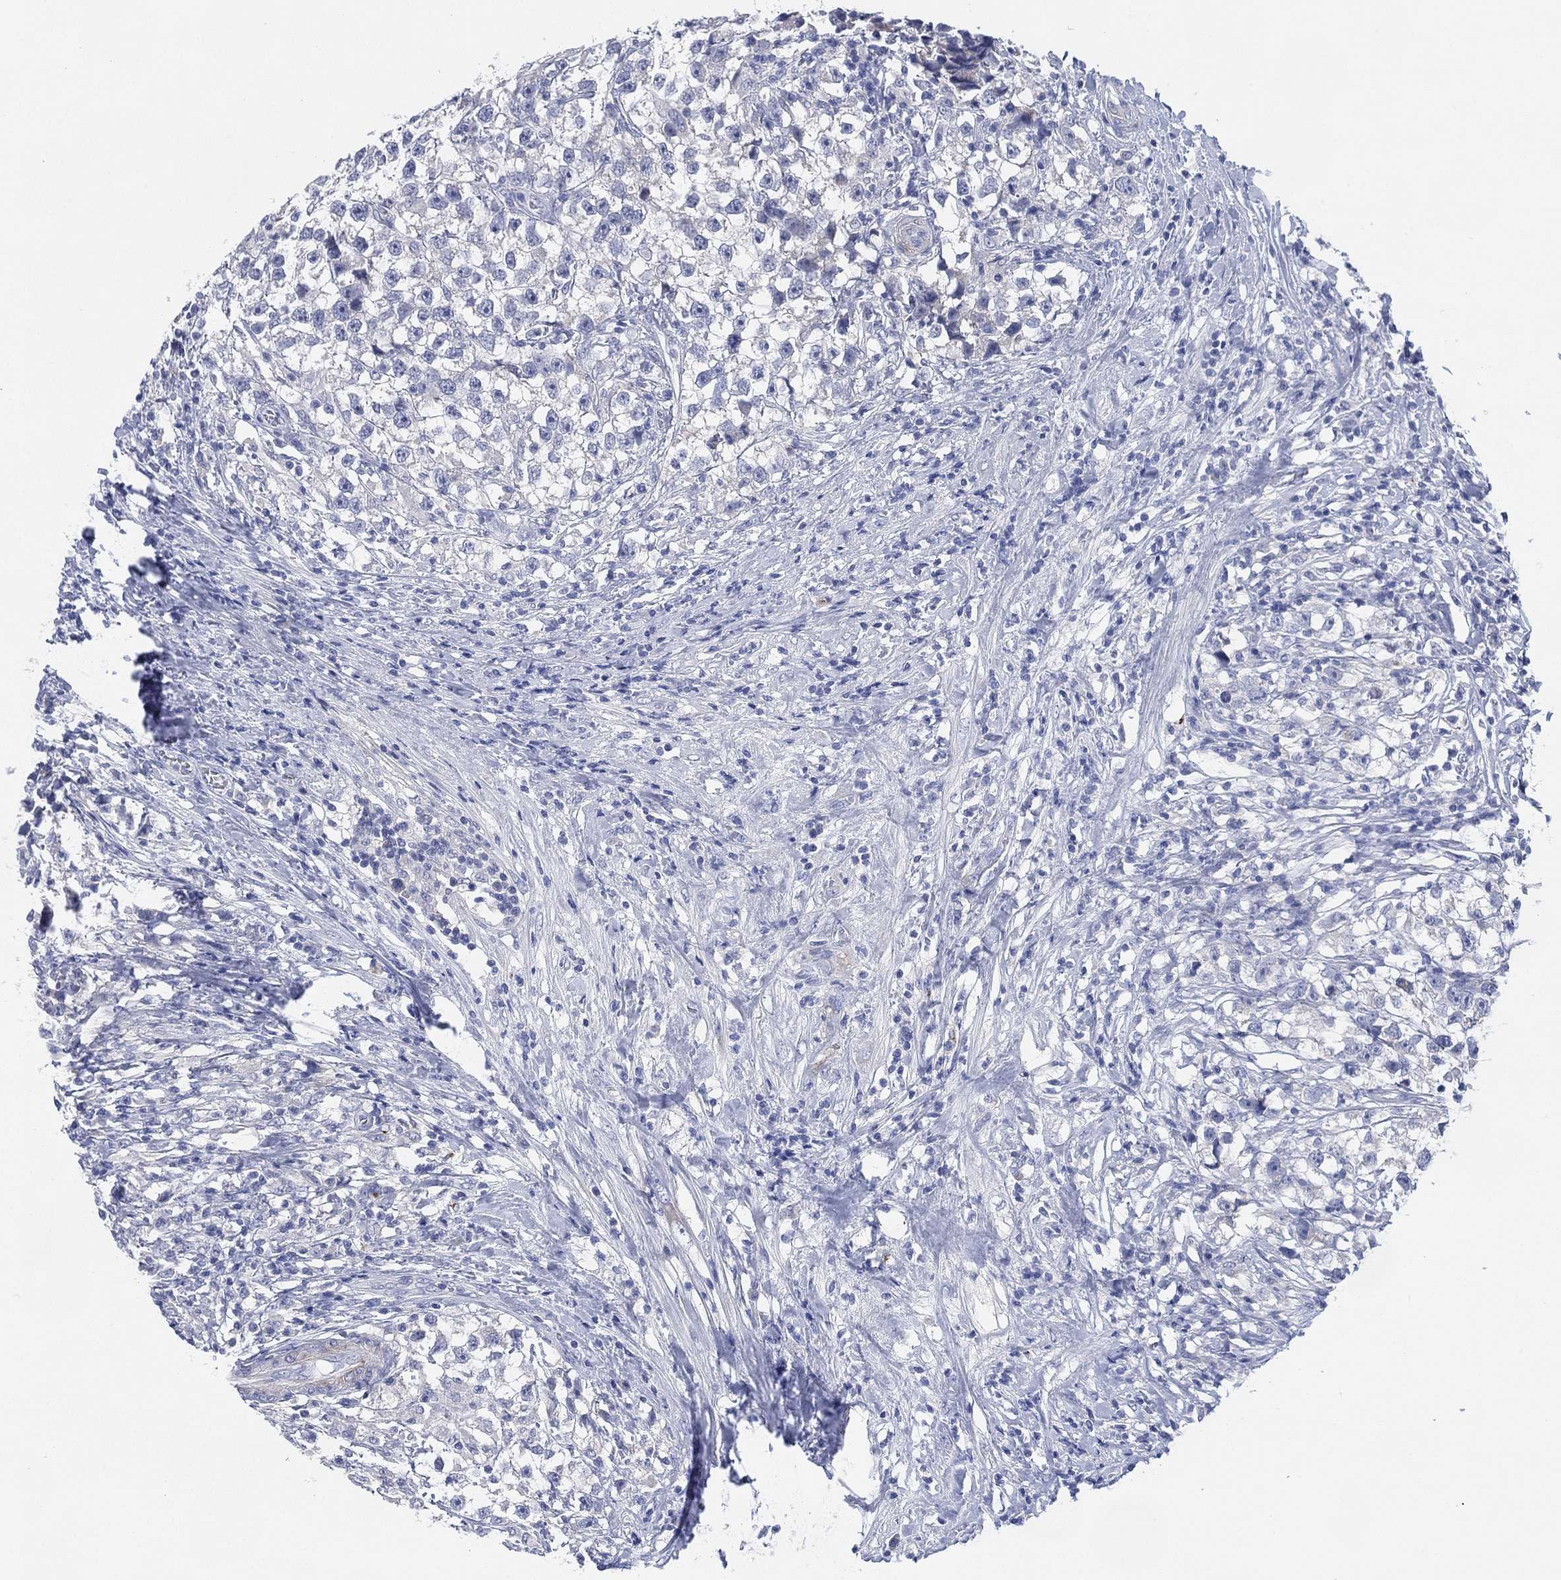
{"staining": {"intensity": "negative", "quantity": "none", "location": "none"}, "tissue": "testis cancer", "cell_type": "Tumor cells", "image_type": "cancer", "snomed": [{"axis": "morphology", "description": "Seminoma, NOS"}, {"axis": "topography", "description": "Testis"}], "caption": "Tumor cells show no significant staining in testis seminoma. (DAB immunohistochemistry (IHC) visualized using brightfield microscopy, high magnification).", "gene": "ADAD2", "patient": {"sex": "male", "age": 46}}